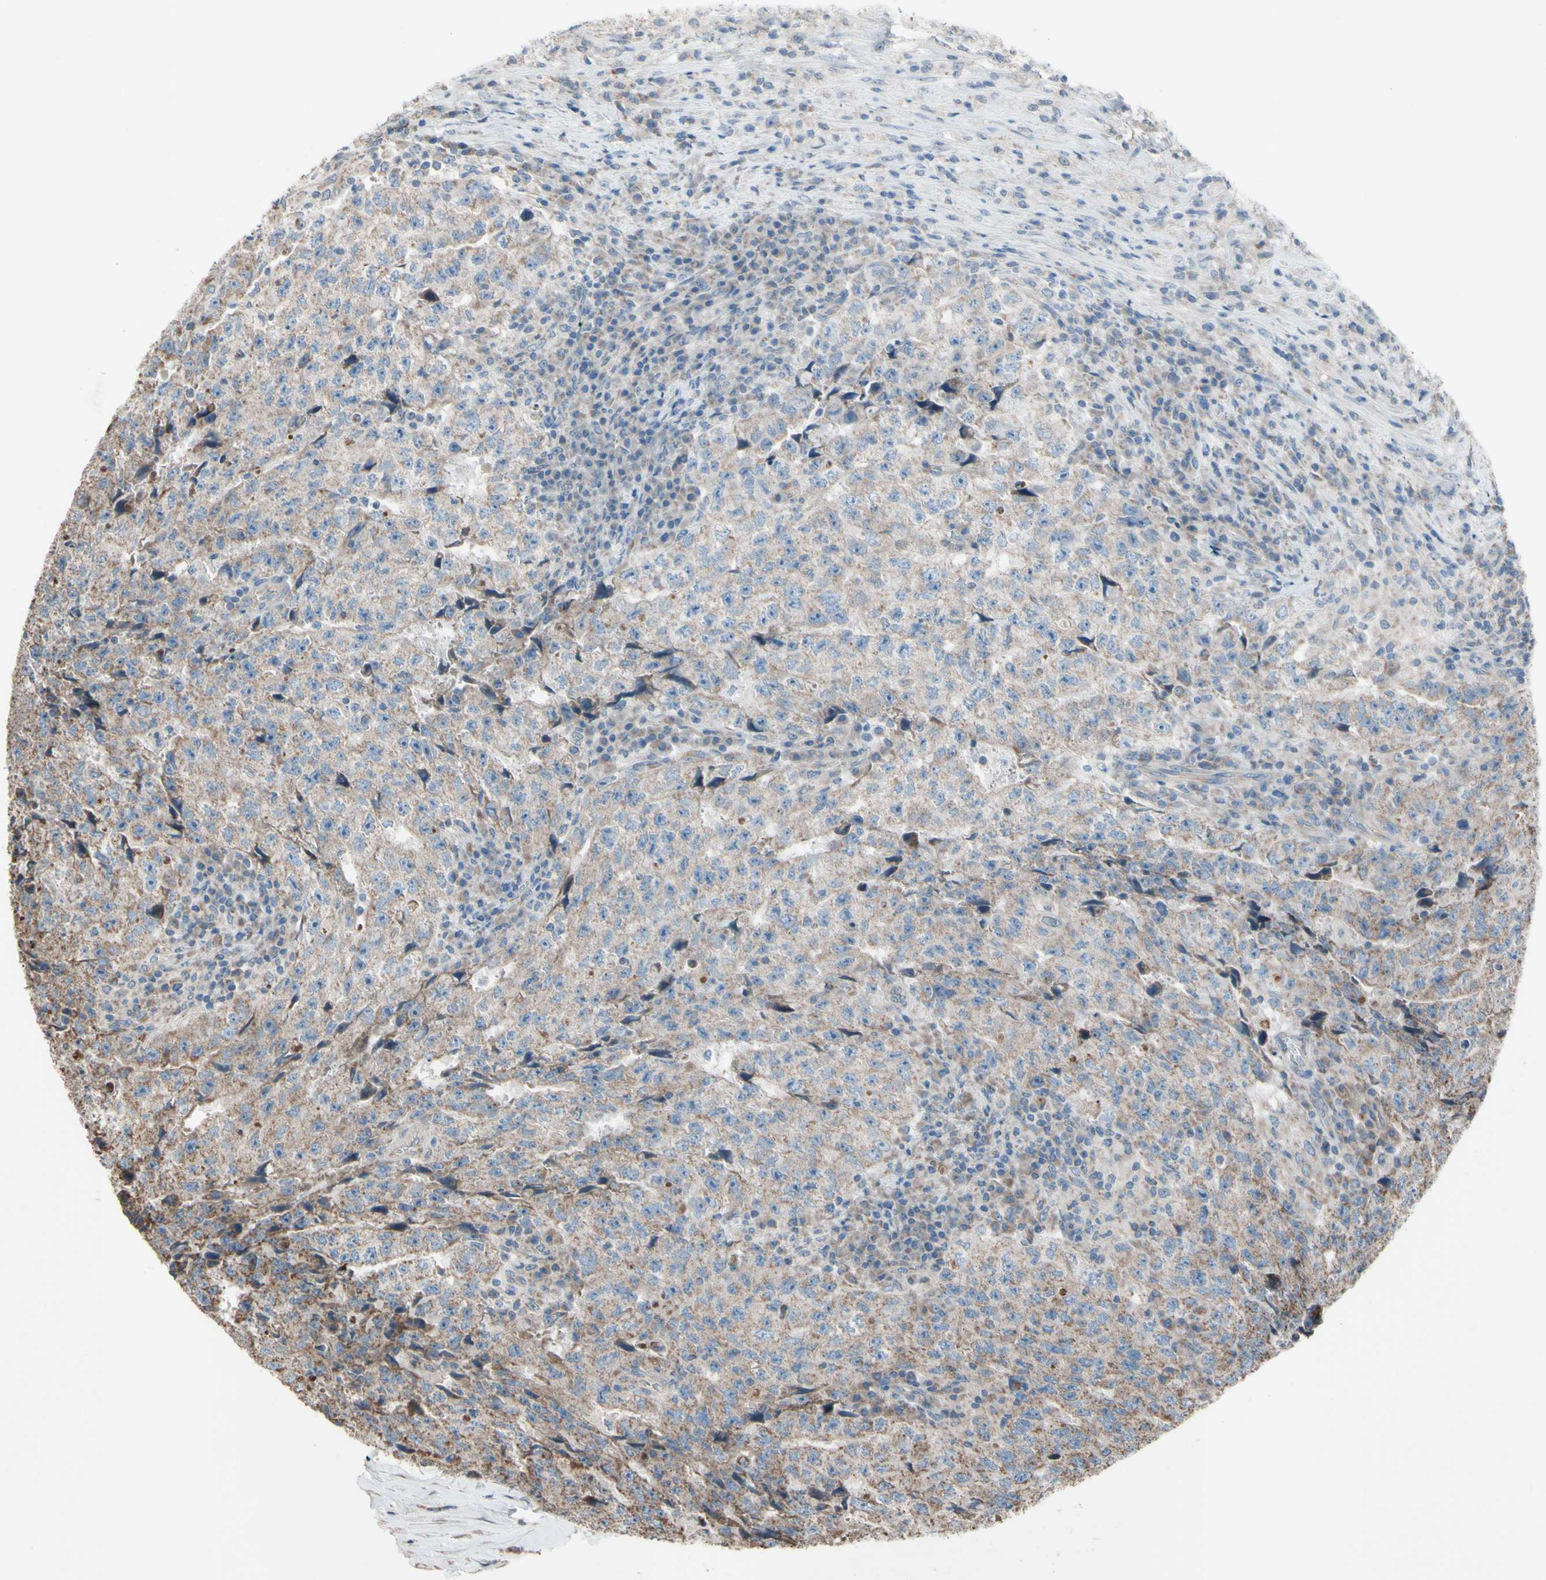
{"staining": {"intensity": "moderate", "quantity": "25%-75%", "location": "cytoplasmic/membranous"}, "tissue": "testis cancer", "cell_type": "Tumor cells", "image_type": "cancer", "snomed": [{"axis": "morphology", "description": "Necrosis, NOS"}, {"axis": "morphology", "description": "Carcinoma, Embryonal, NOS"}, {"axis": "topography", "description": "Testis"}], "caption": "DAB immunohistochemical staining of human embryonal carcinoma (testis) shows moderate cytoplasmic/membranous protein positivity in approximately 25%-75% of tumor cells.", "gene": "ACOT8", "patient": {"sex": "male", "age": 19}}